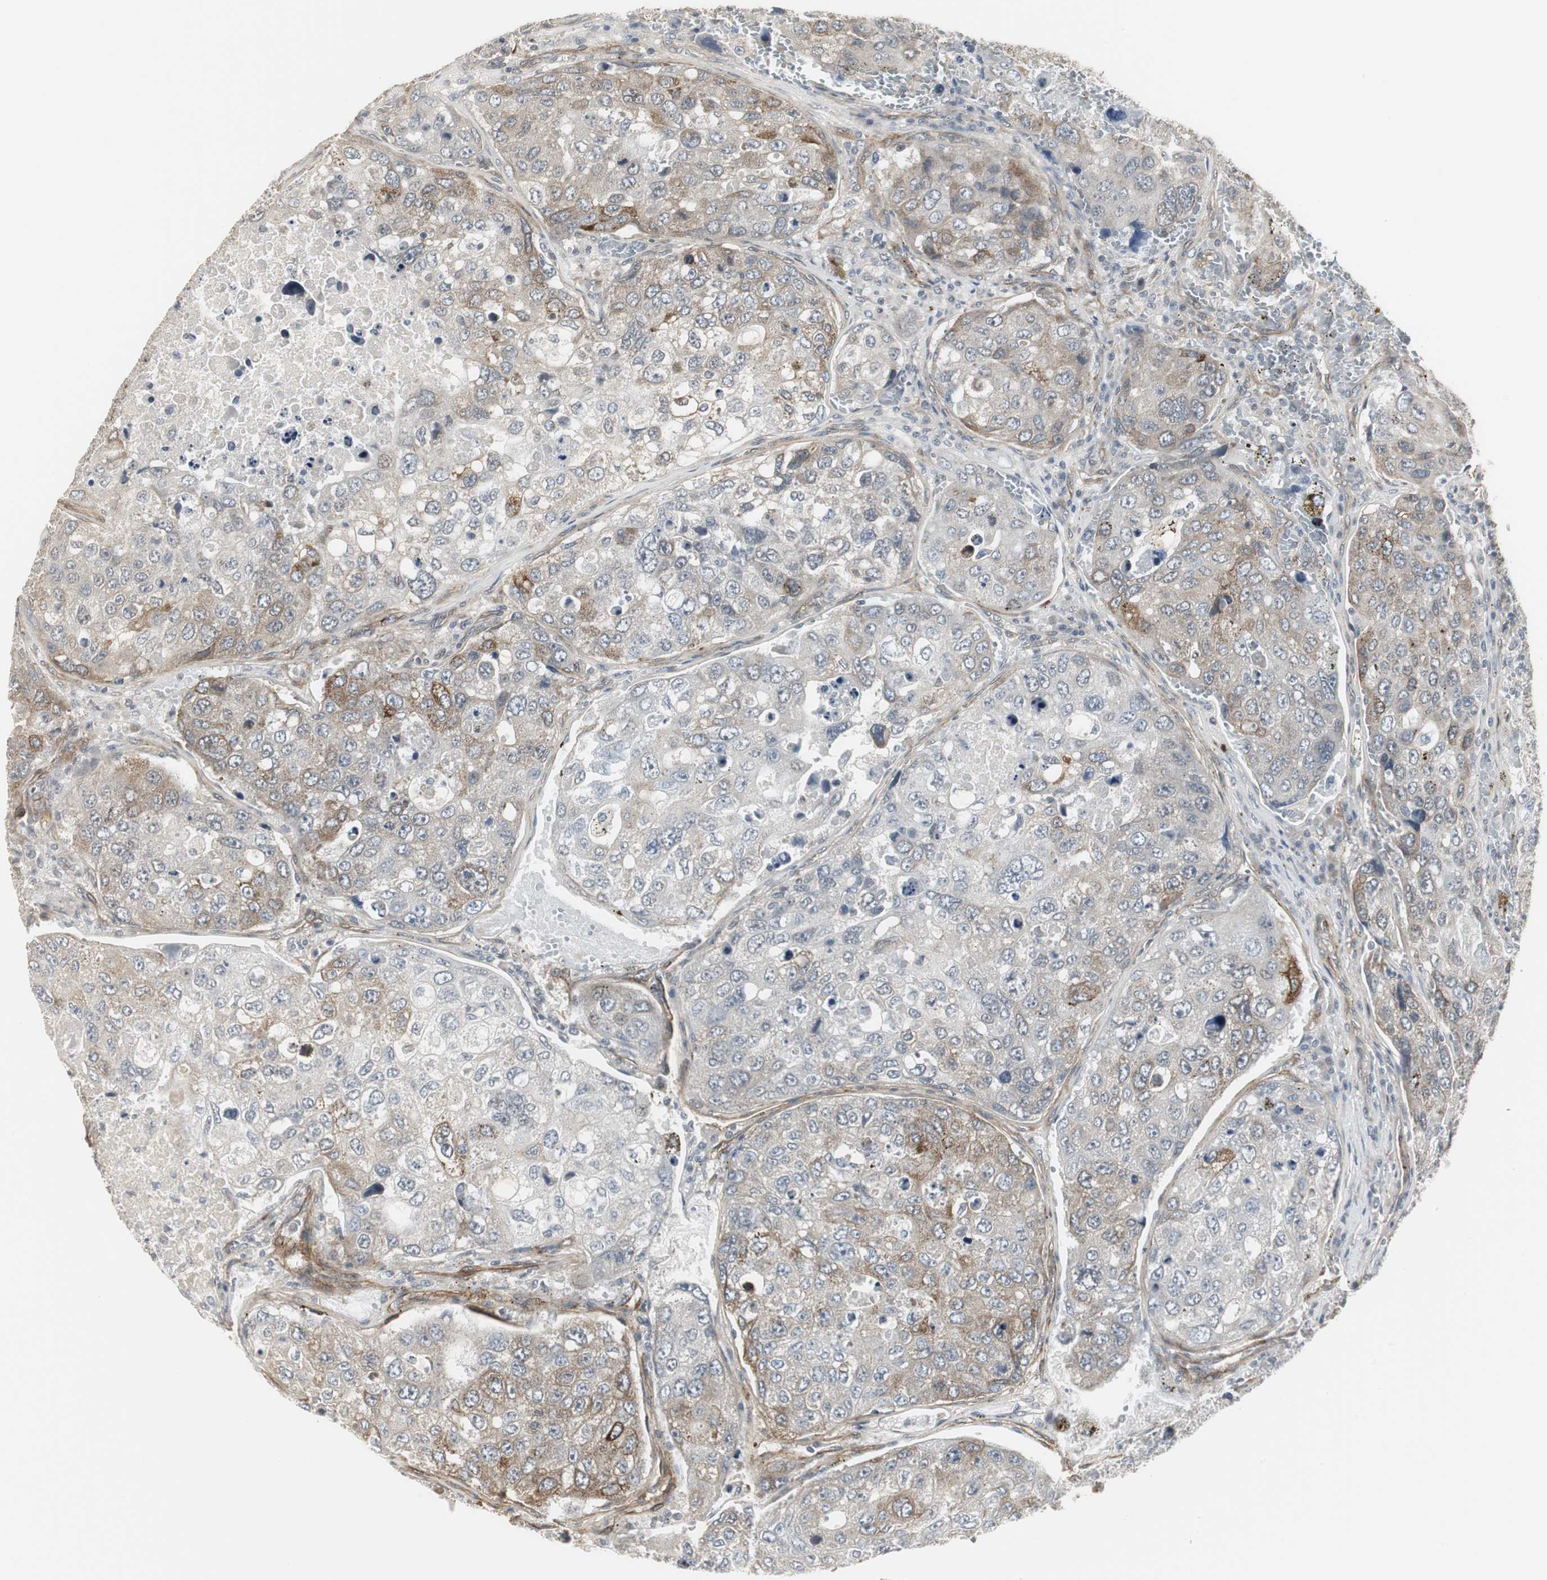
{"staining": {"intensity": "moderate", "quantity": "<25%", "location": "cytoplasmic/membranous"}, "tissue": "urothelial cancer", "cell_type": "Tumor cells", "image_type": "cancer", "snomed": [{"axis": "morphology", "description": "Urothelial carcinoma, High grade"}, {"axis": "topography", "description": "Lymph node"}, {"axis": "topography", "description": "Urinary bladder"}], "caption": "This image exhibits urothelial cancer stained with immunohistochemistry to label a protein in brown. The cytoplasmic/membranous of tumor cells show moderate positivity for the protein. Nuclei are counter-stained blue.", "gene": "SCYL3", "patient": {"sex": "male", "age": 51}}